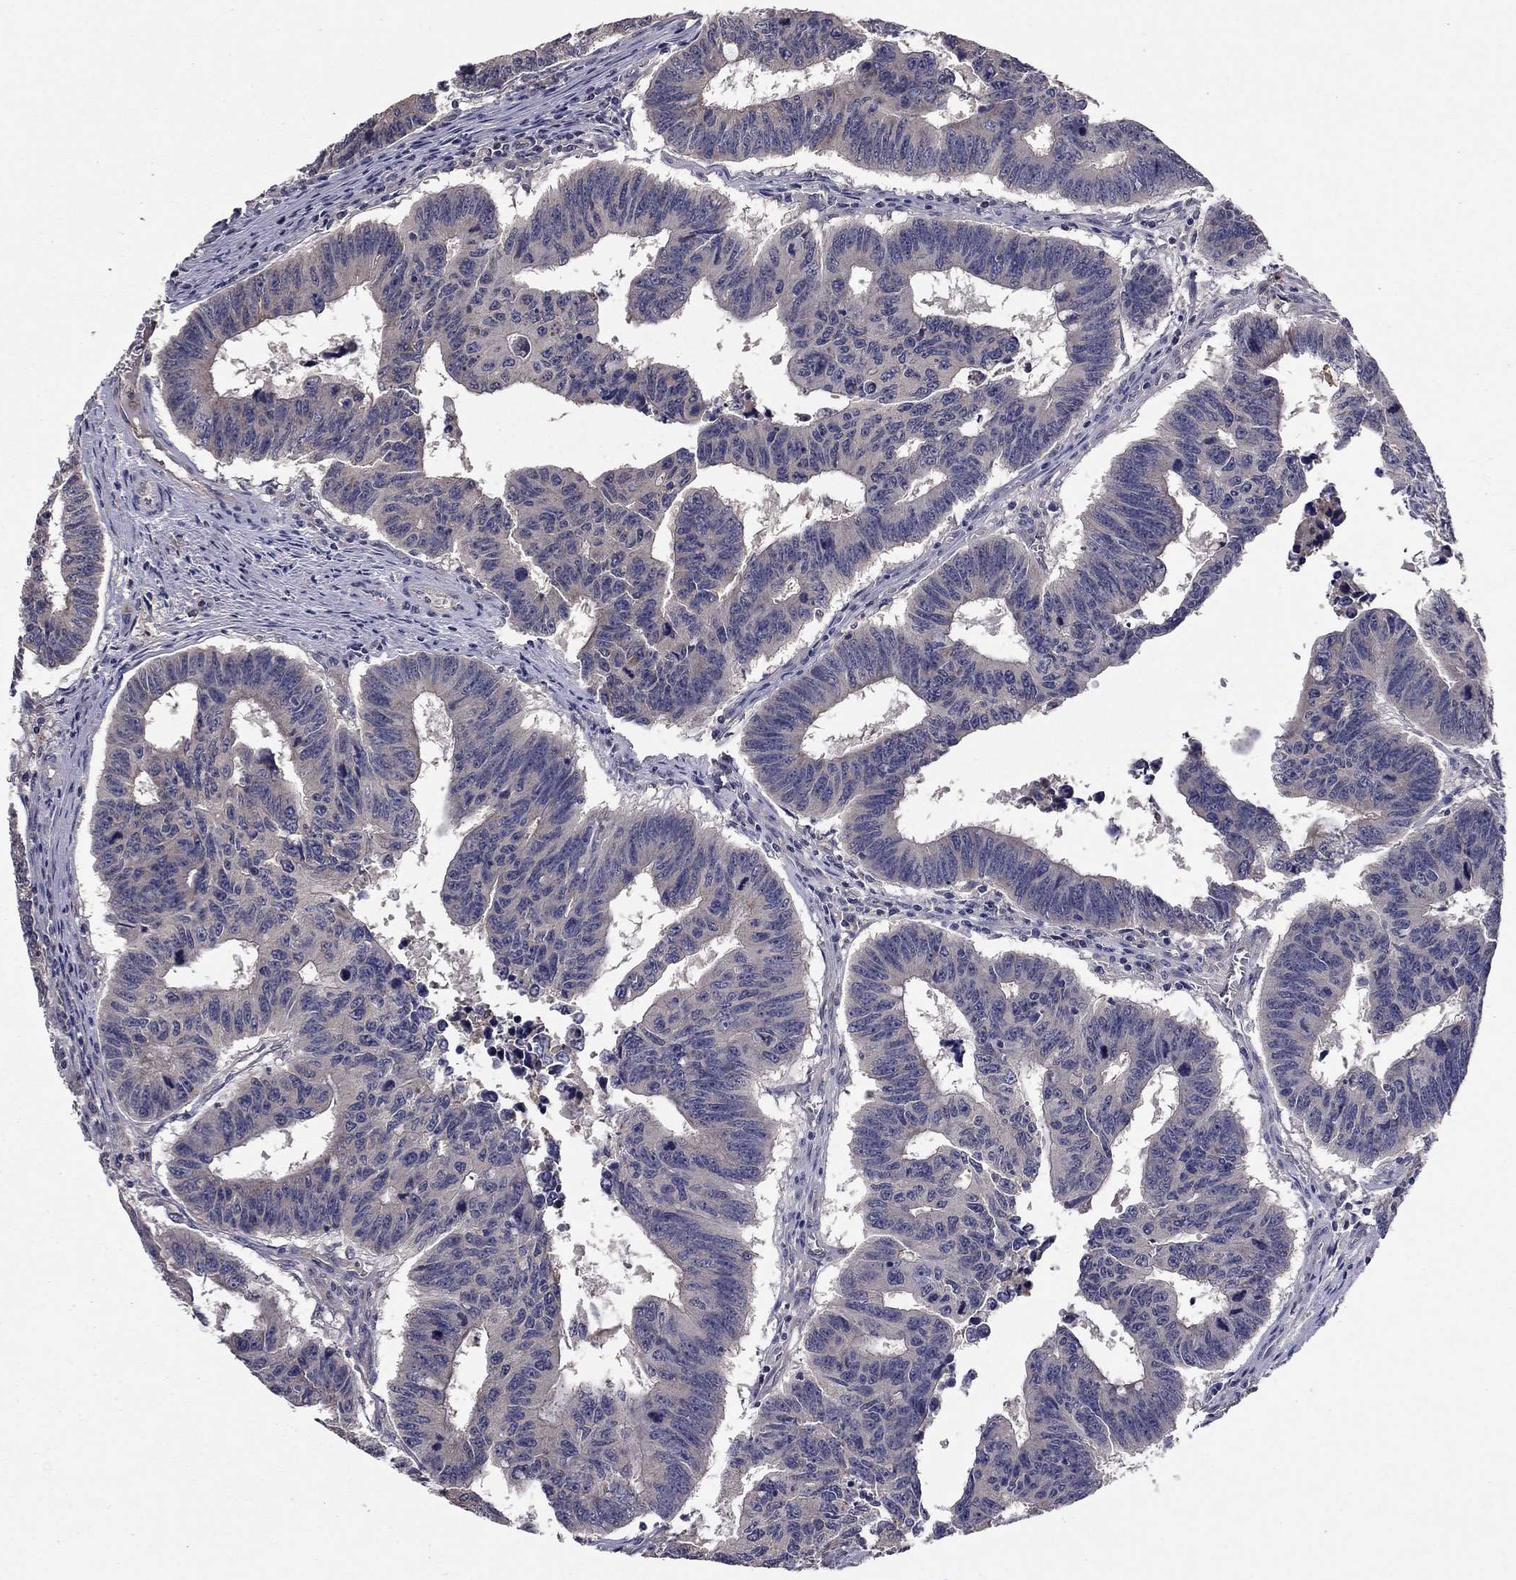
{"staining": {"intensity": "negative", "quantity": "none", "location": "none"}, "tissue": "colorectal cancer", "cell_type": "Tumor cells", "image_type": "cancer", "snomed": [{"axis": "morphology", "description": "Adenocarcinoma, NOS"}, {"axis": "topography", "description": "Appendix"}, {"axis": "topography", "description": "Colon"}, {"axis": "topography", "description": "Cecum"}, {"axis": "topography", "description": "Colon asc"}], "caption": "This is a histopathology image of immunohistochemistry (IHC) staining of adenocarcinoma (colorectal), which shows no staining in tumor cells.", "gene": "PROS1", "patient": {"sex": "female", "age": 85}}